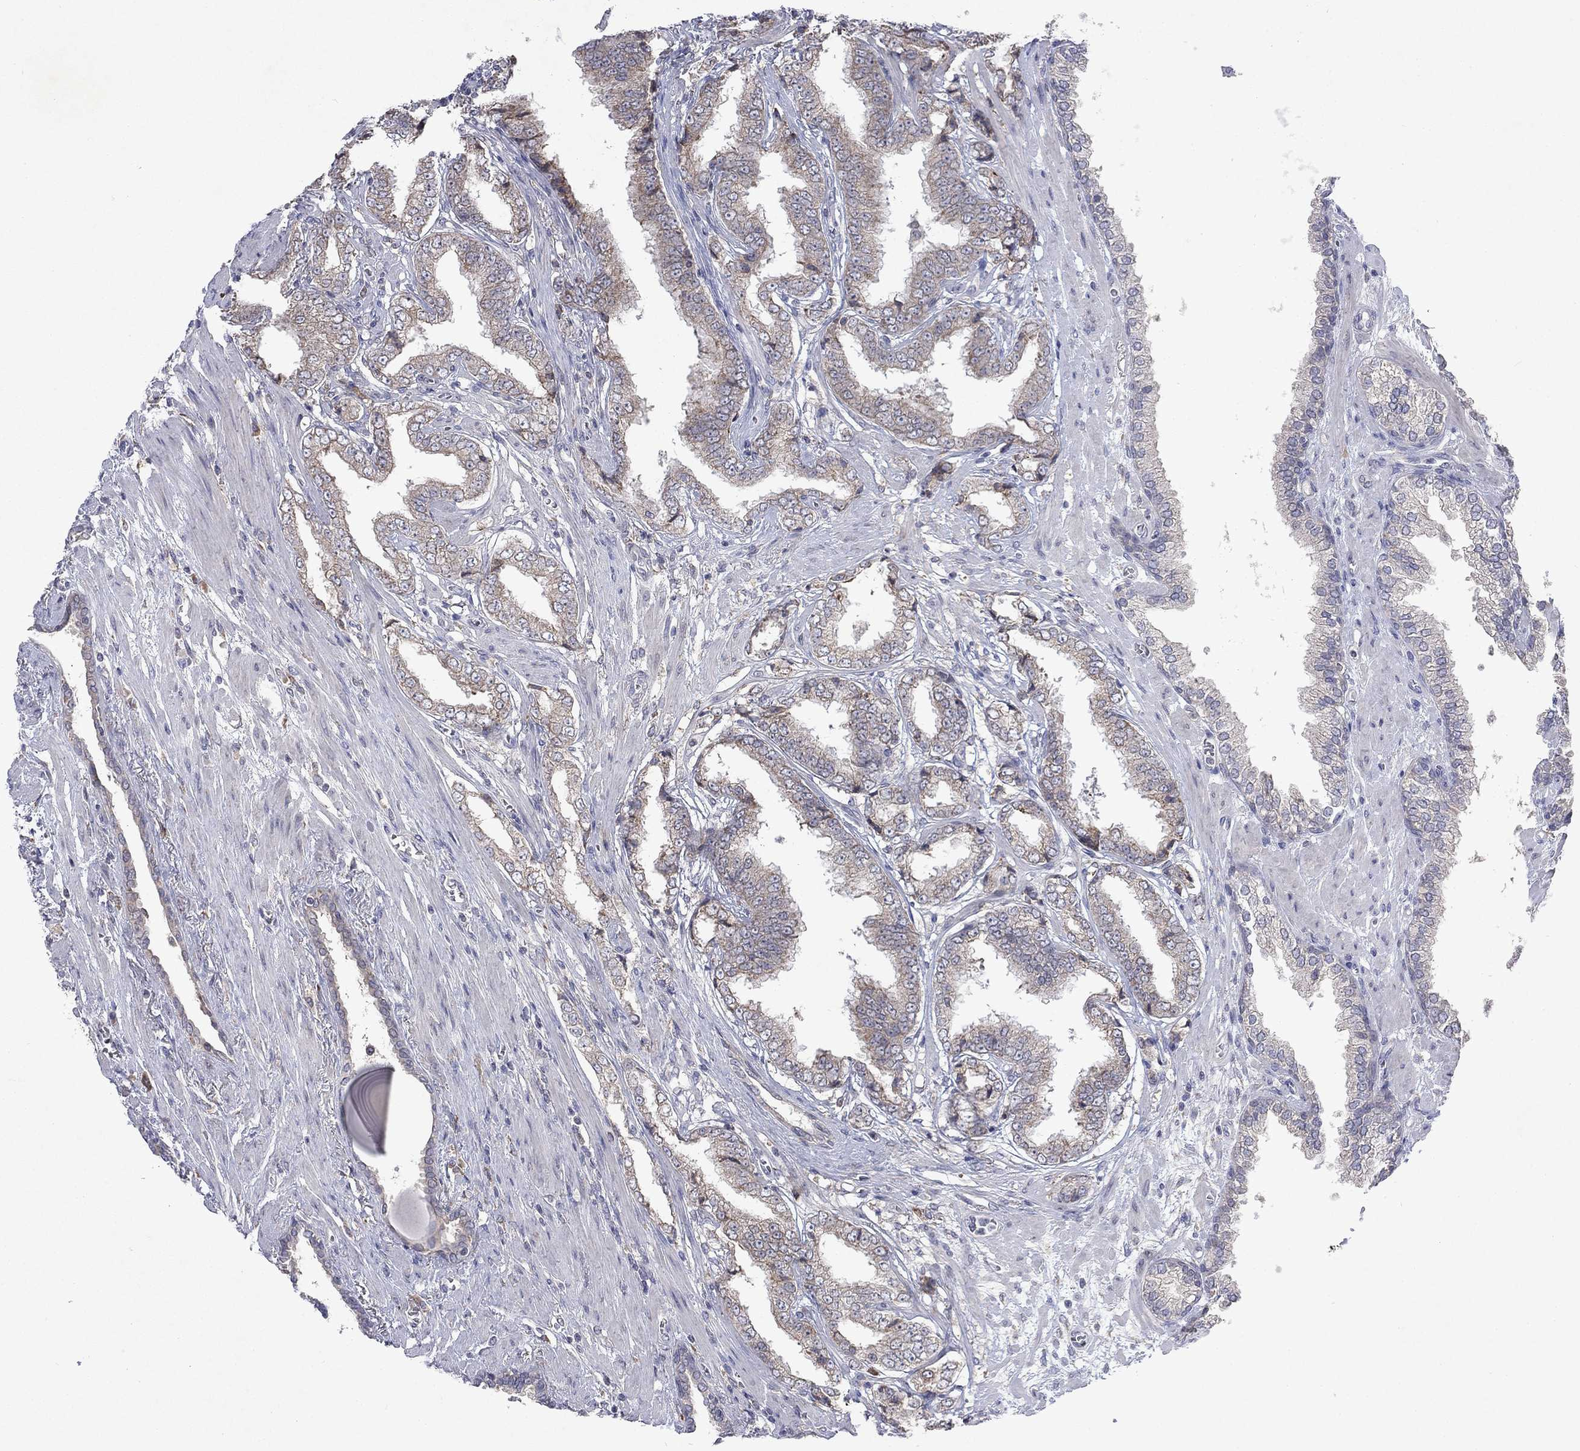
{"staining": {"intensity": "weak", "quantity": "25%-75%", "location": "cytoplasmic/membranous"}, "tissue": "prostate cancer", "cell_type": "Tumor cells", "image_type": "cancer", "snomed": [{"axis": "morphology", "description": "Adenocarcinoma, Low grade"}, {"axis": "topography", "description": "Prostate"}], "caption": "Human prostate cancer (adenocarcinoma (low-grade)) stained with a protein marker exhibits weak staining in tumor cells.", "gene": "TMEM97", "patient": {"sex": "male", "age": 69}}